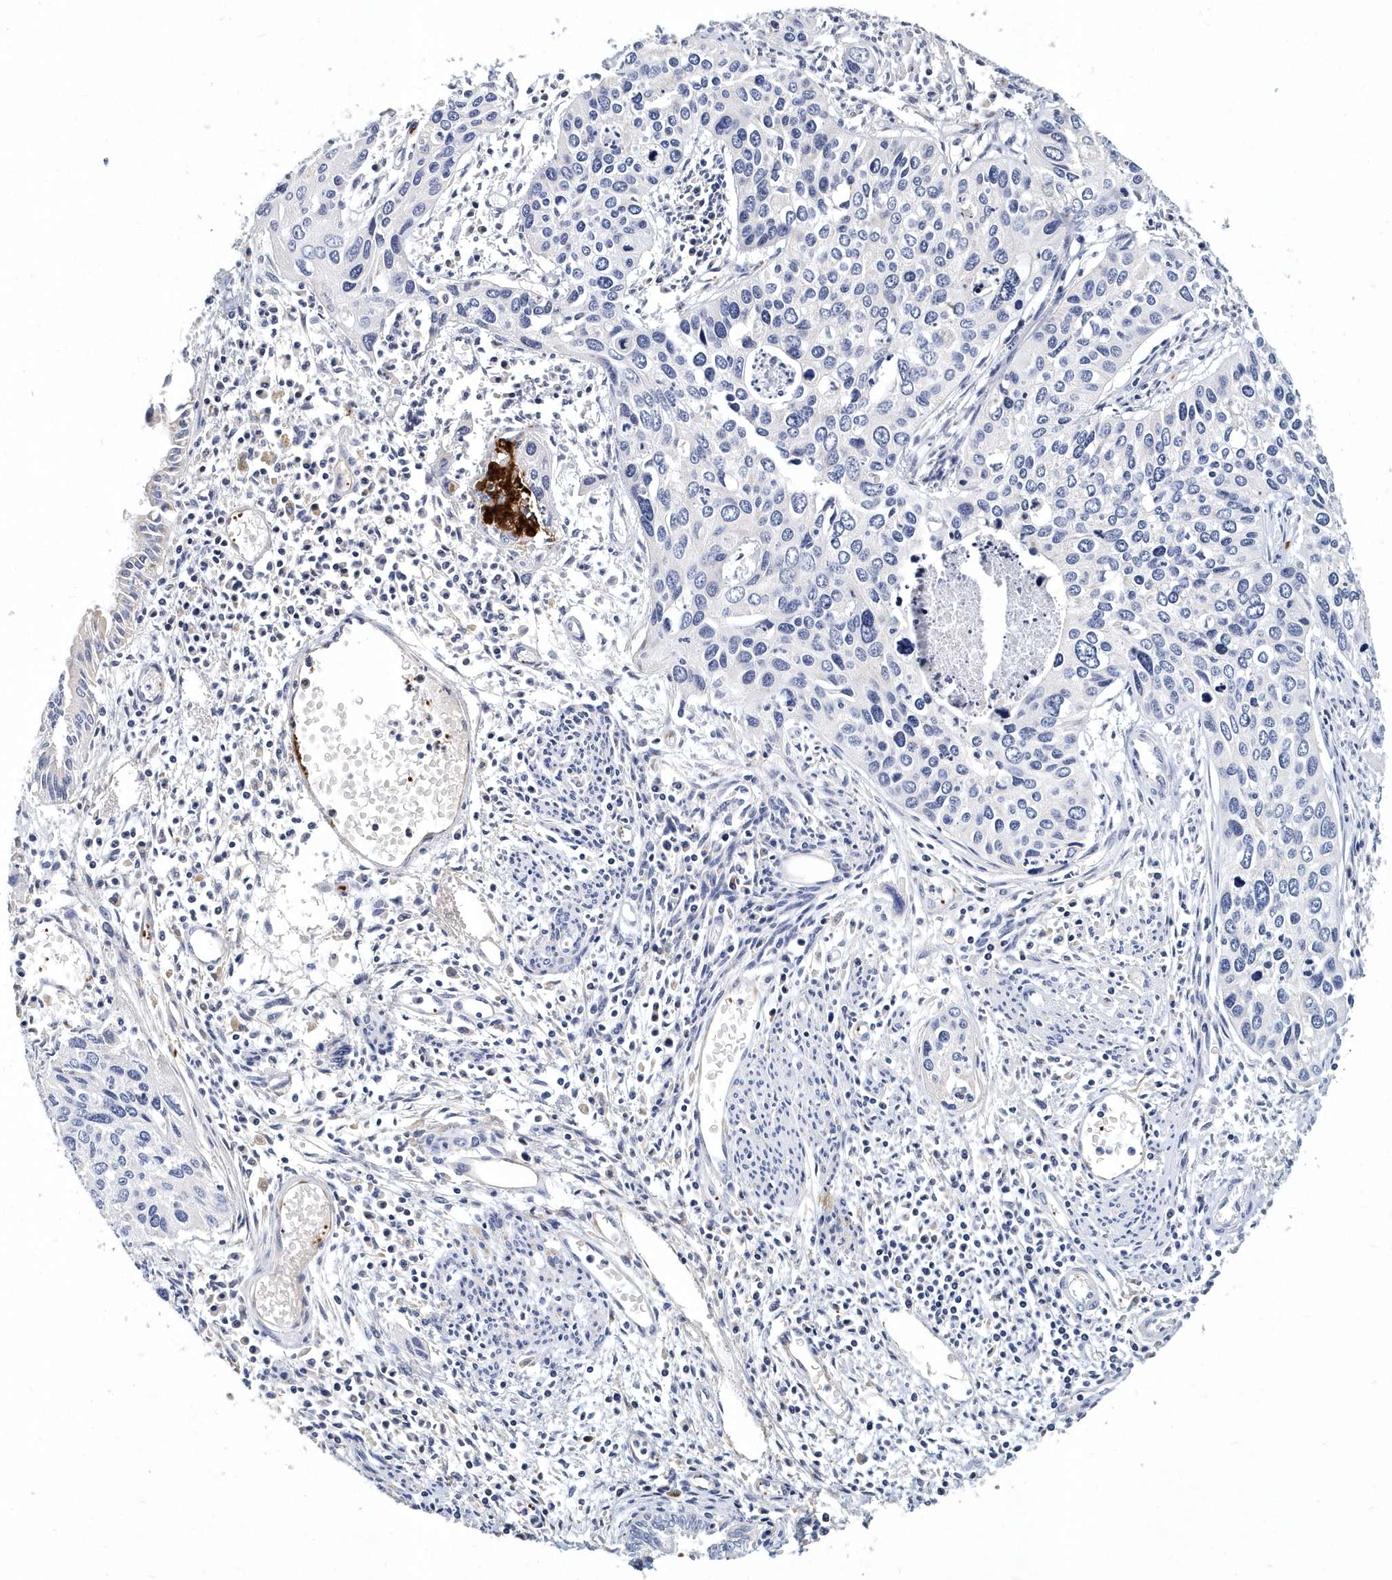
{"staining": {"intensity": "negative", "quantity": "none", "location": "none"}, "tissue": "cervical cancer", "cell_type": "Tumor cells", "image_type": "cancer", "snomed": [{"axis": "morphology", "description": "Squamous cell carcinoma, NOS"}, {"axis": "topography", "description": "Cervix"}], "caption": "Immunohistochemistry of human cervical cancer shows no expression in tumor cells.", "gene": "ITGA2B", "patient": {"sex": "female", "age": 55}}